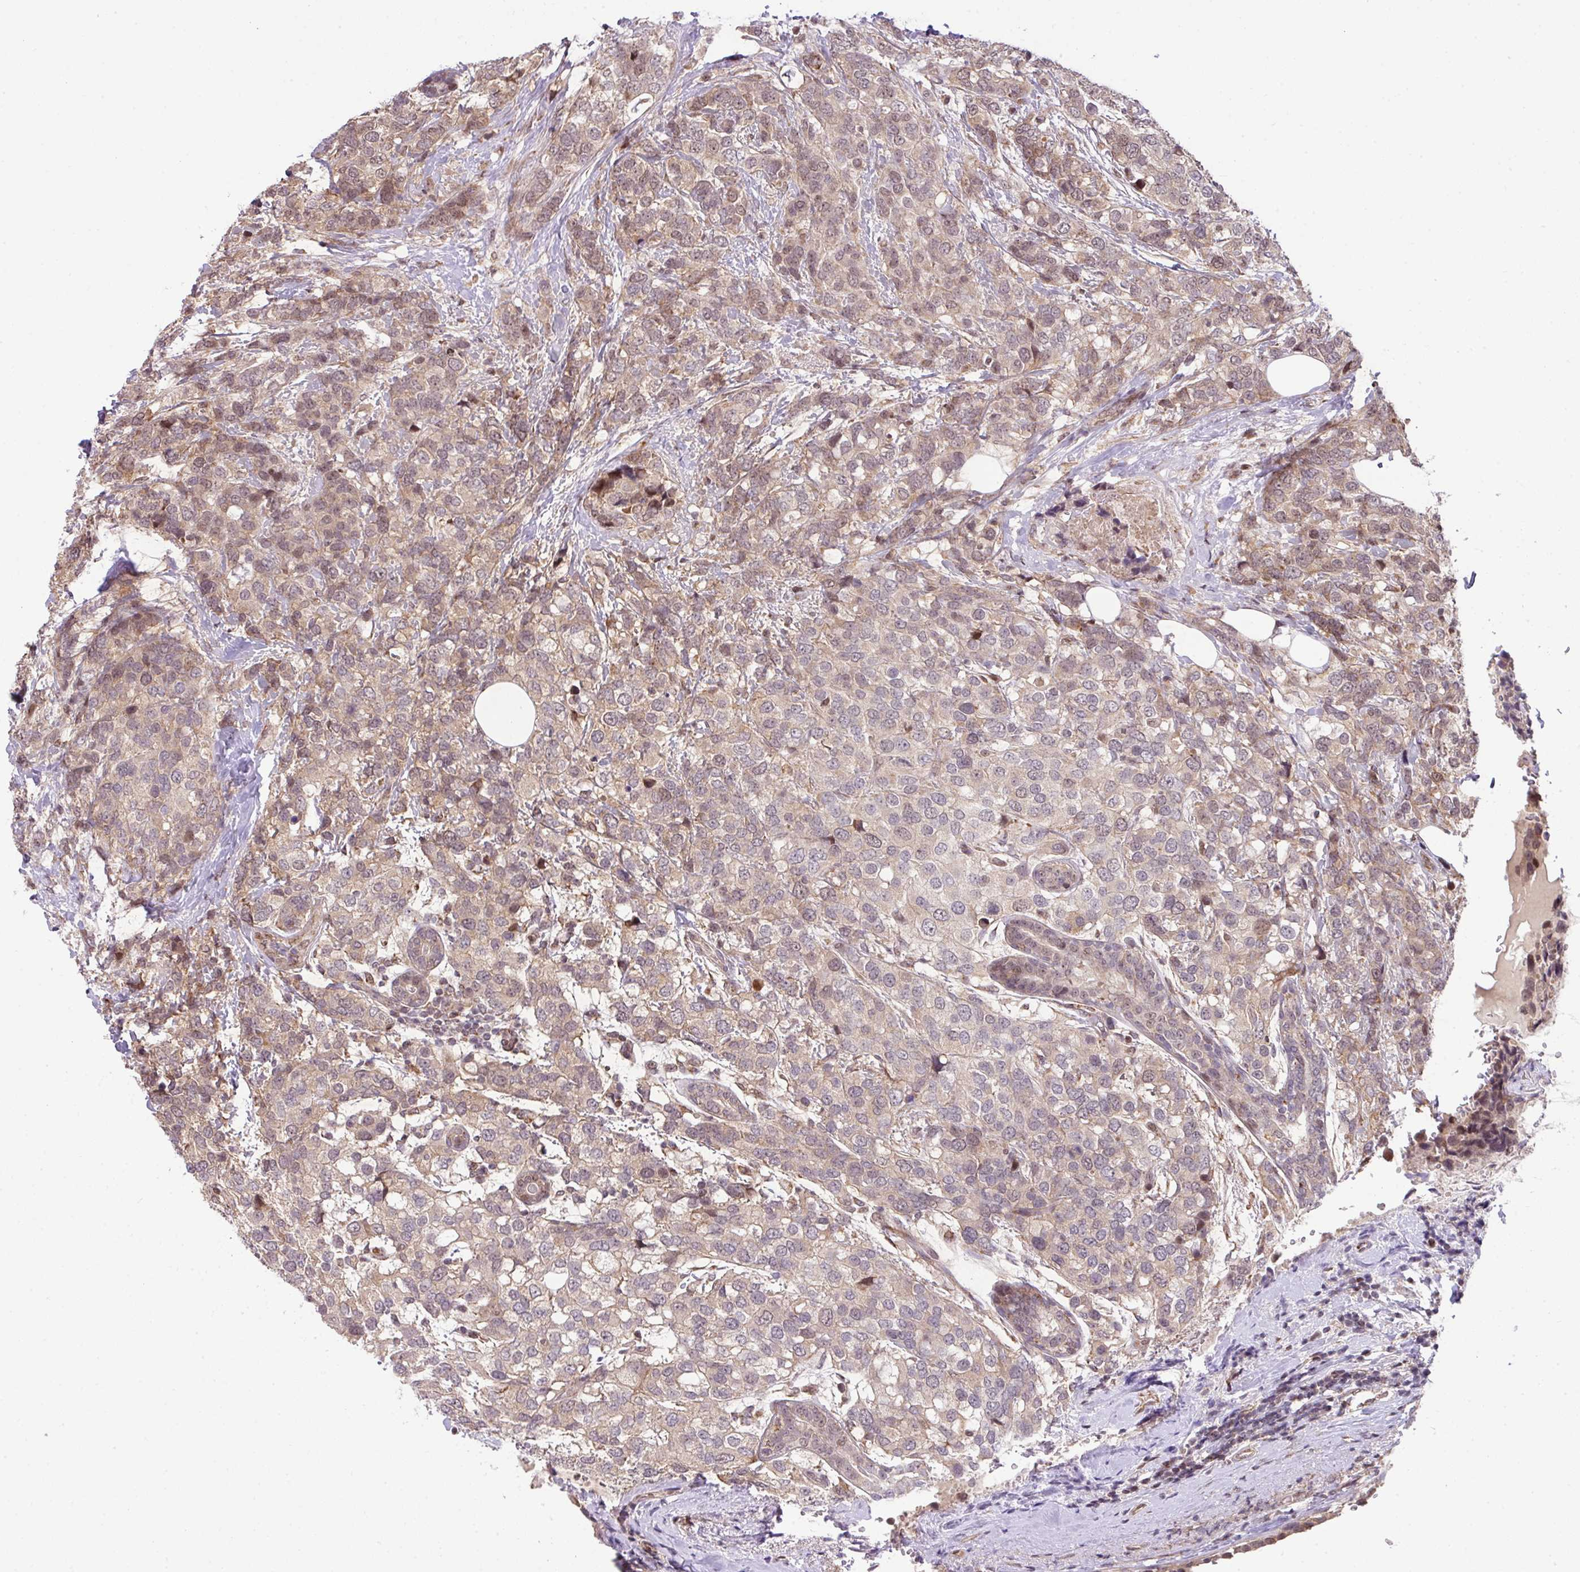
{"staining": {"intensity": "weak", "quantity": "25%-75%", "location": "cytoplasmic/membranous,nuclear"}, "tissue": "breast cancer", "cell_type": "Tumor cells", "image_type": "cancer", "snomed": [{"axis": "morphology", "description": "Lobular carcinoma"}, {"axis": "topography", "description": "Breast"}], "caption": "This photomicrograph reveals breast cancer stained with immunohistochemistry to label a protein in brown. The cytoplasmic/membranous and nuclear of tumor cells show weak positivity for the protein. Nuclei are counter-stained blue.", "gene": "PLK1", "patient": {"sex": "female", "age": 59}}